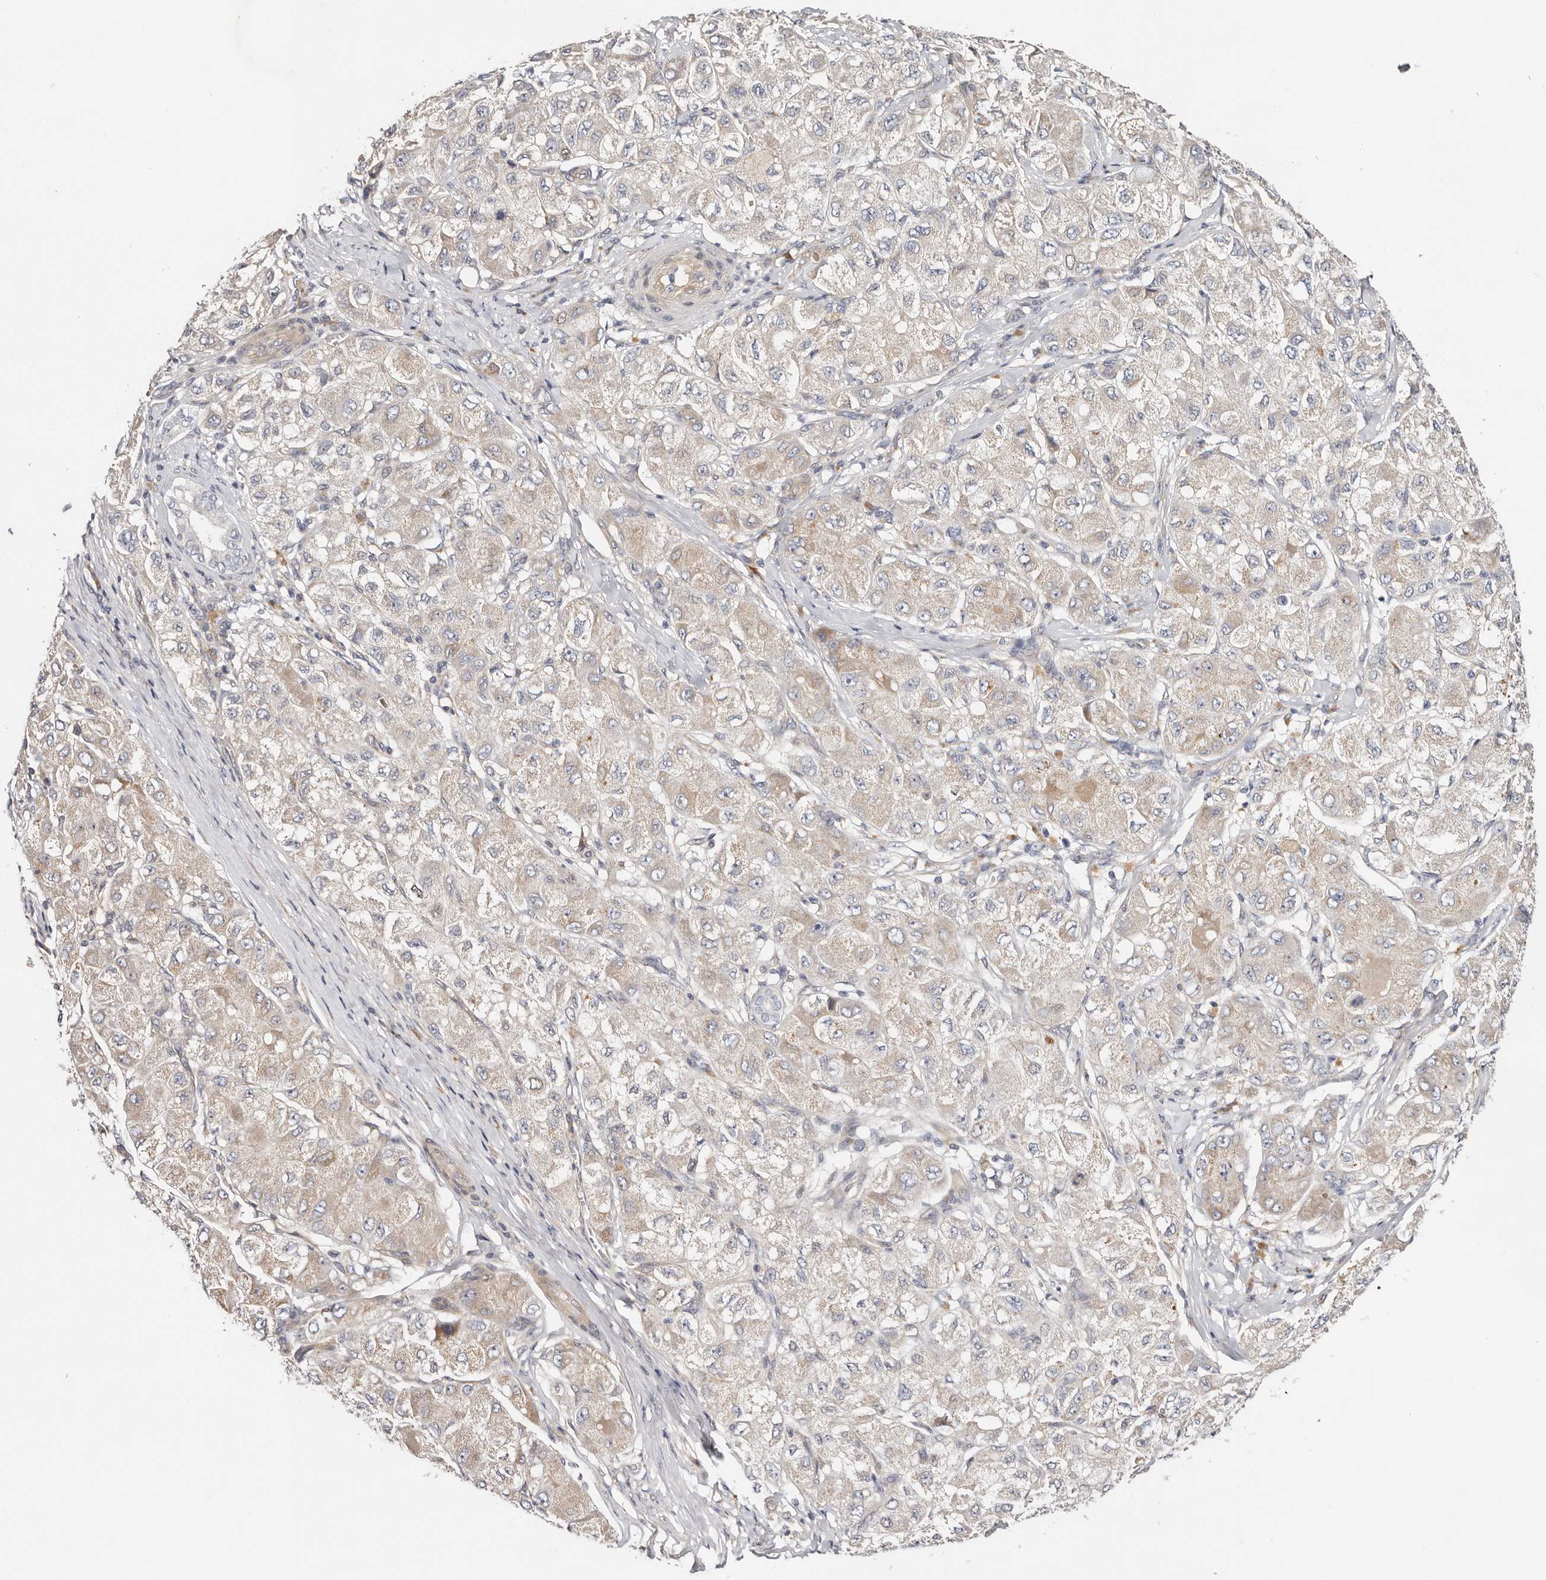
{"staining": {"intensity": "weak", "quantity": "<25%", "location": "cytoplasmic/membranous"}, "tissue": "liver cancer", "cell_type": "Tumor cells", "image_type": "cancer", "snomed": [{"axis": "morphology", "description": "Carcinoma, Hepatocellular, NOS"}, {"axis": "topography", "description": "Liver"}], "caption": "High power microscopy micrograph of an IHC micrograph of liver cancer (hepatocellular carcinoma), revealing no significant expression in tumor cells.", "gene": "MACF1", "patient": {"sex": "male", "age": 80}}